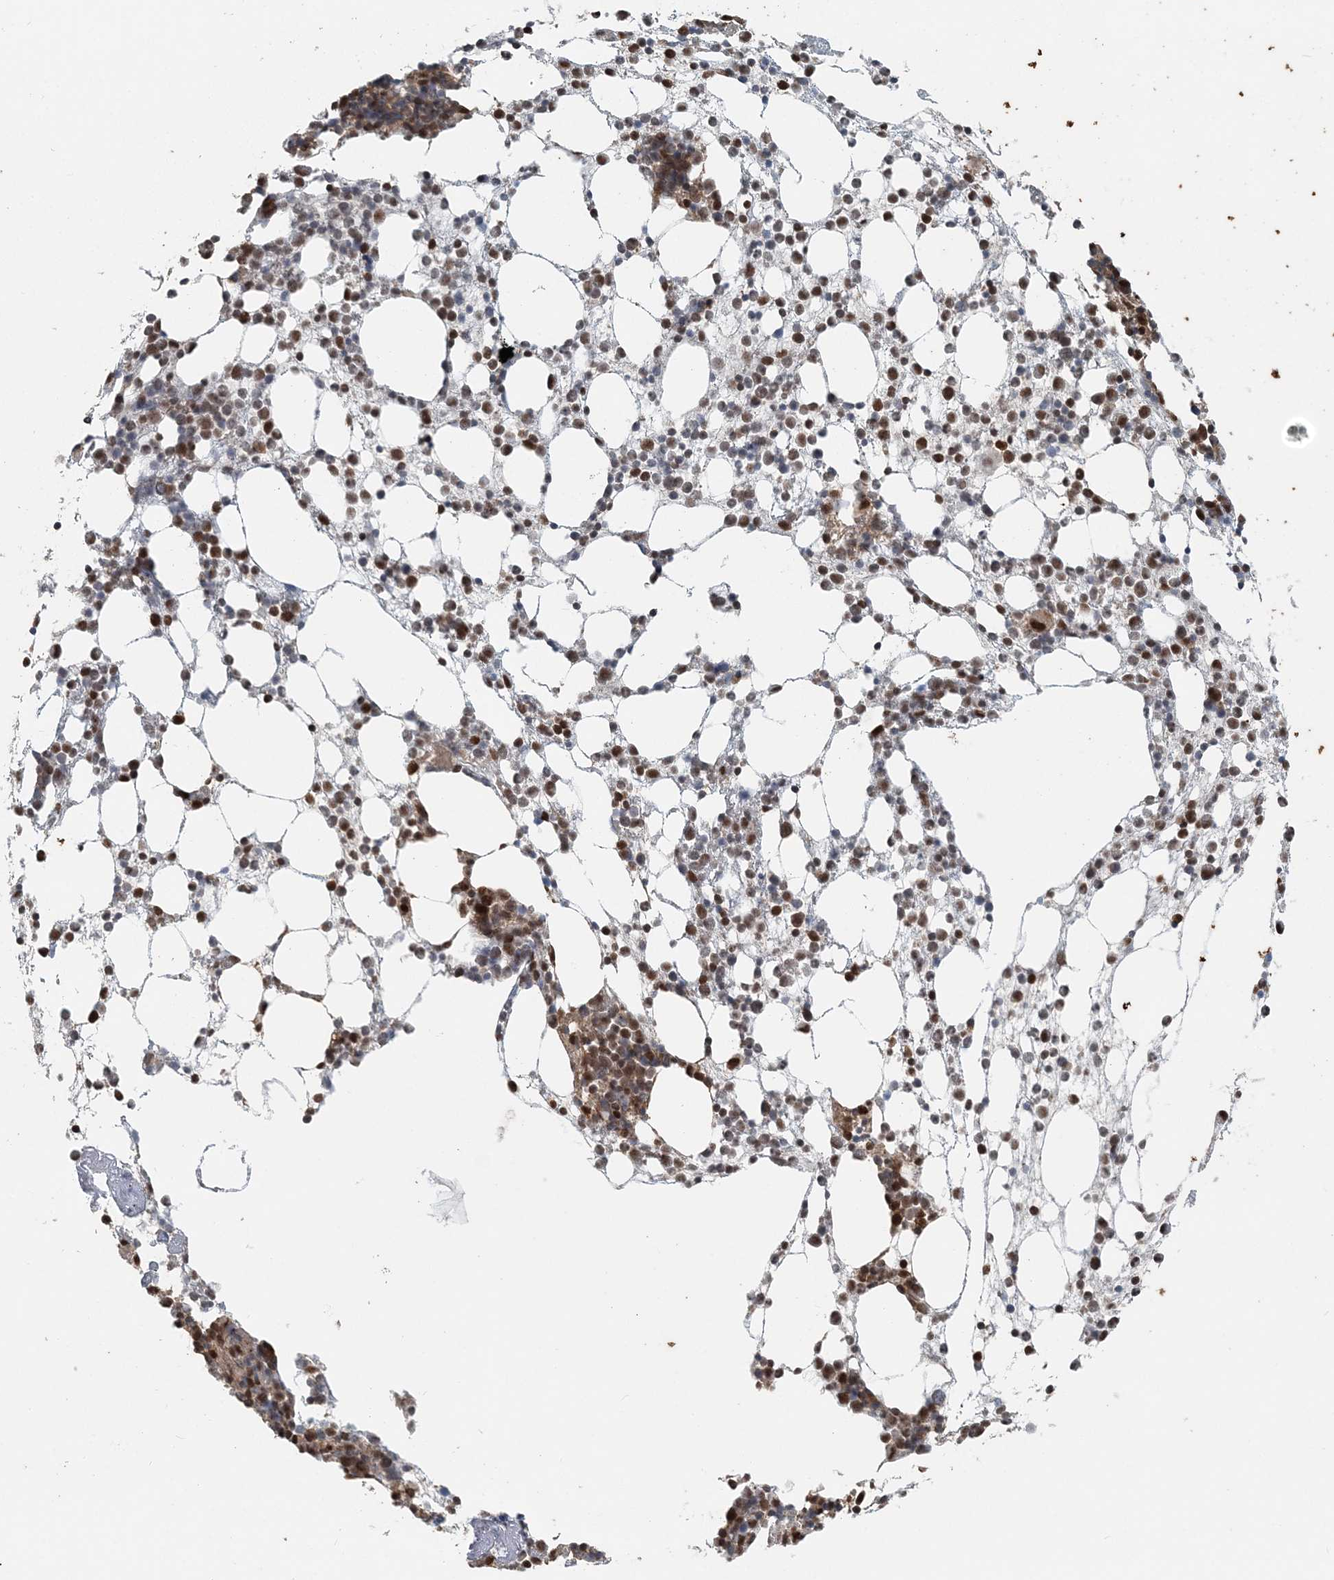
{"staining": {"intensity": "moderate", "quantity": "25%-75%", "location": "nuclear"}, "tissue": "bone marrow", "cell_type": "Hematopoietic cells", "image_type": "normal", "snomed": [{"axis": "morphology", "description": "Normal tissue, NOS"}, {"axis": "topography", "description": "Bone marrow"}], "caption": "Human bone marrow stained for a protein (brown) displays moderate nuclear positive staining in approximately 25%-75% of hematopoietic cells.", "gene": "ARHGAP35", "patient": {"sex": "female", "age": 57}}